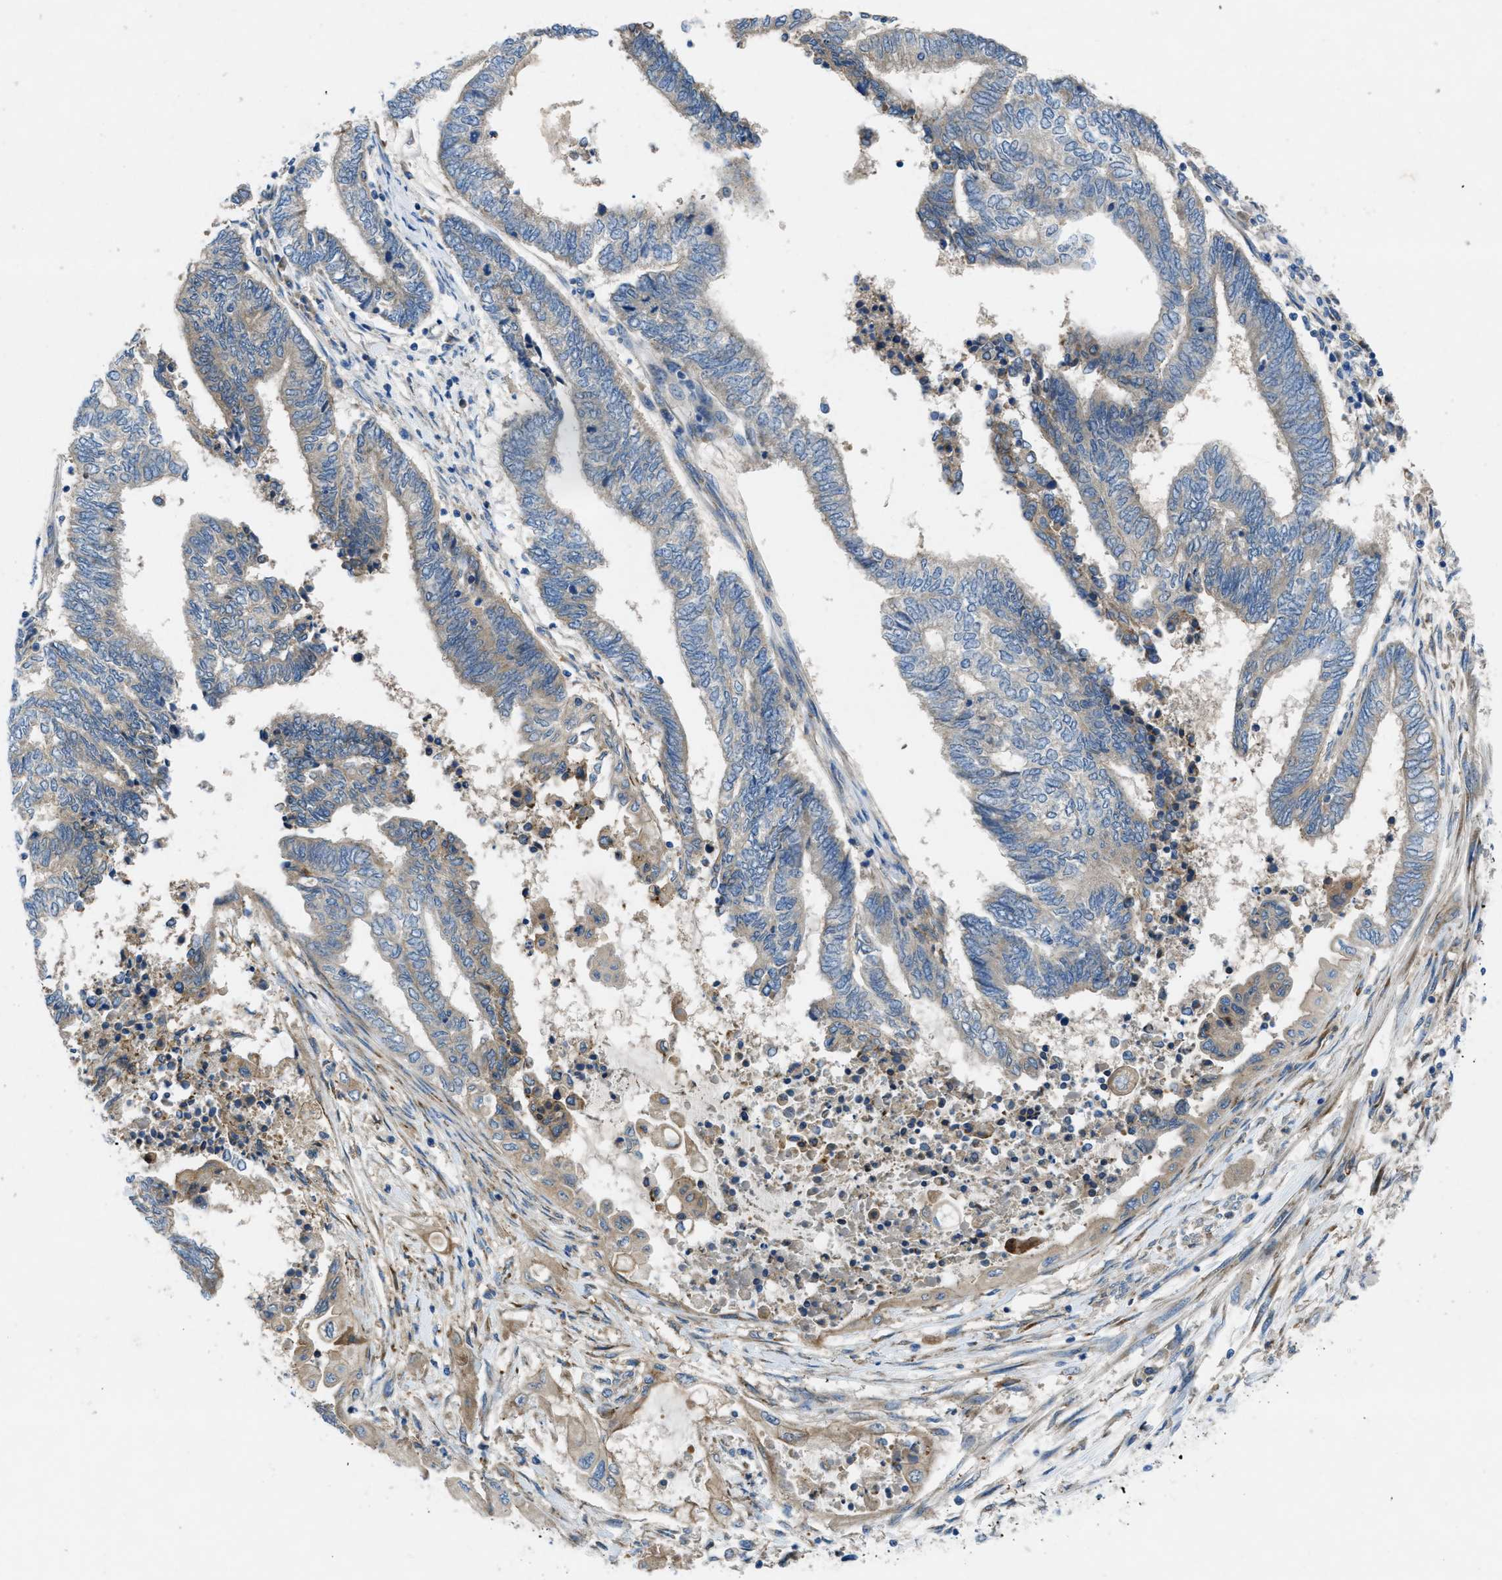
{"staining": {"intensity": "weak", "quantity": "<25%", "location": "cytoplasmic/membranous"}, "tissue": "endometrial cancer", "cell_type": "Tumor cells", "image_type": "cancer", "snomed": [{"axis": "morphology", "description": "Adenocarcinoma, NOS"}, {"axis": "topography", "description": "Uterus"}, {"axis": "topography", "description": "Endometrium"}], "caption": "This image is of endometrial cancer stained with immunohistochemistry to label a protein in brown with the nuclei are counter-stained blue. There is no positivity in tumor cells.", "gene": "MAP3K20", "patient": {"sex": "female", "age": 70}}